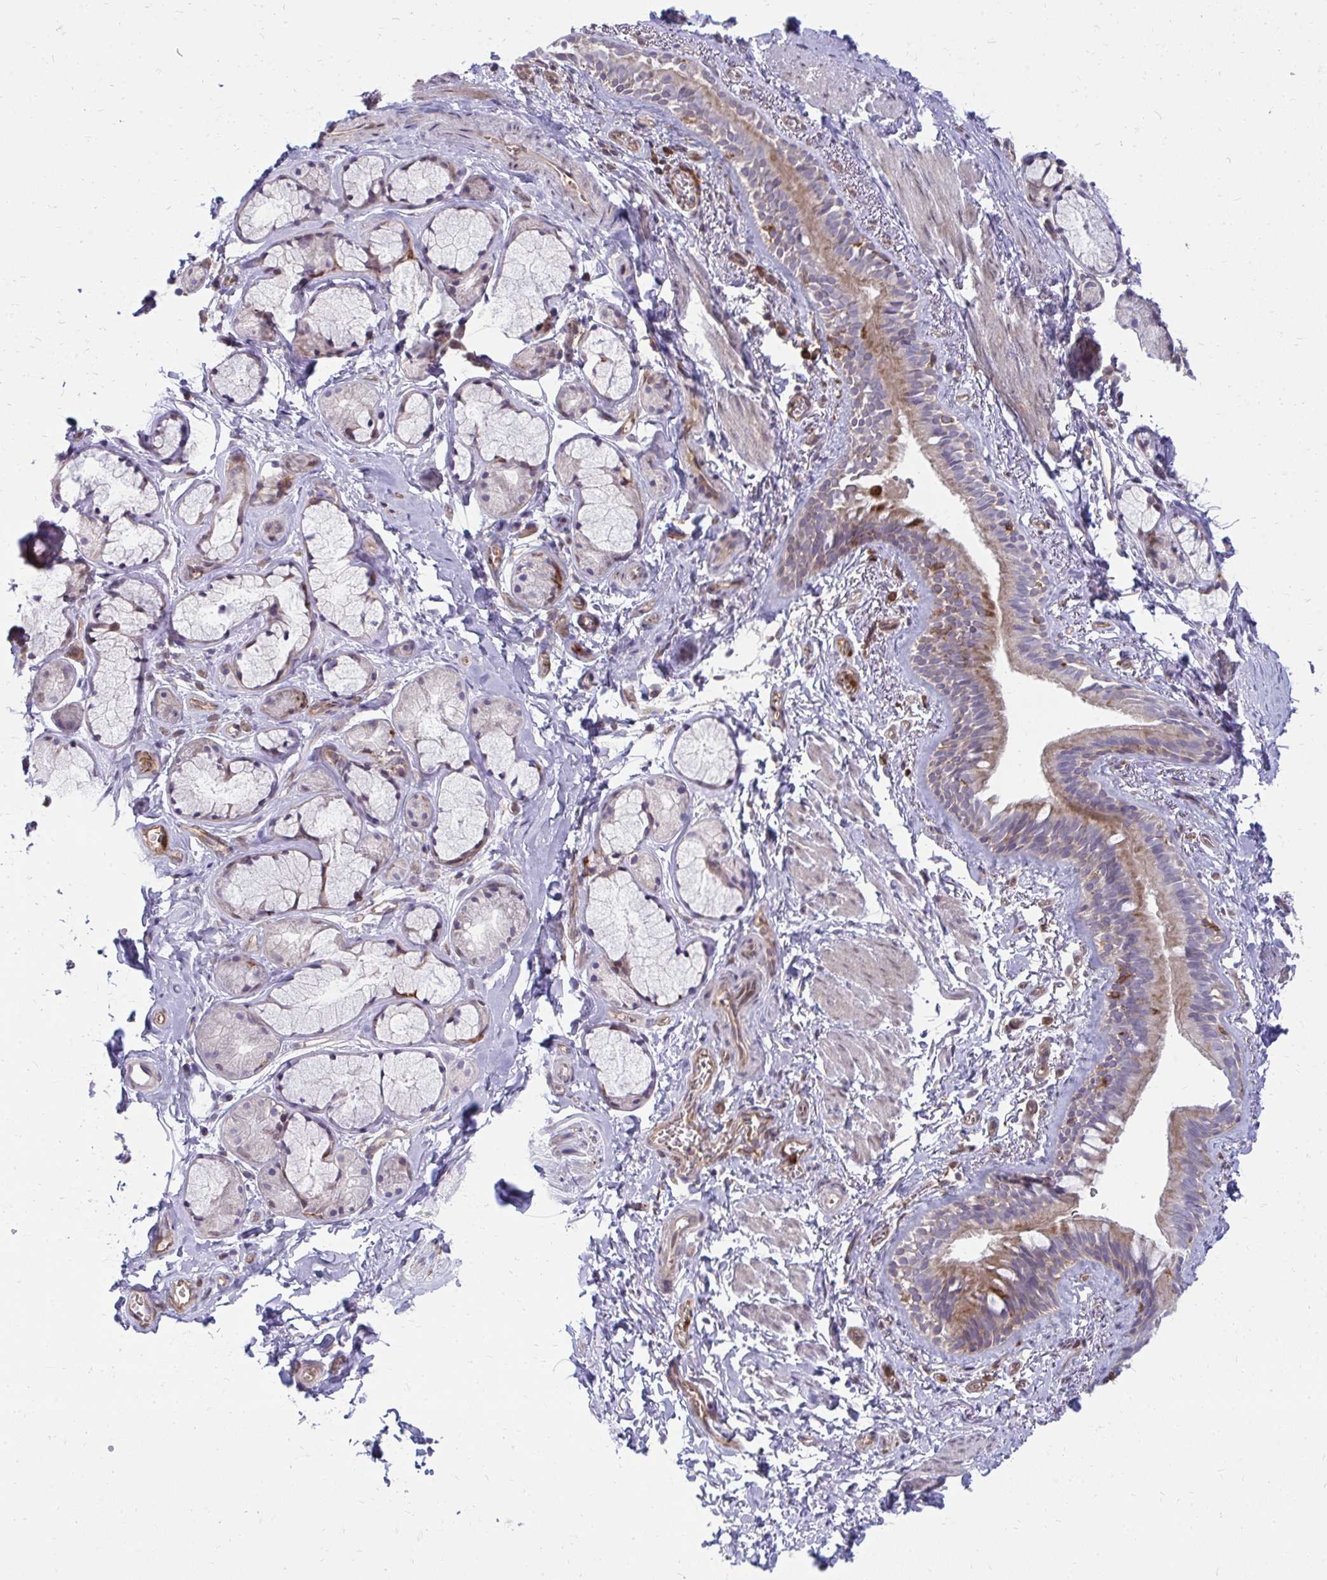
{"staining": {"intensity": "weak", "quantity": "25%-75%", "location": "cytoplasmic/membranous"}, "tissue": "bronchus", "cell_type": "Respiratory epithelial cells", "image_type": "normal", "snomed": [{"axis": "morphology", "description": "Normal tissue, NOS"}, {"axis": "topography", "description": "Cartilage tissue"}, {"axis": "topography", "description": "Bronchus"}, {"axis": "topography", "description": "Peripheral nerve tissue"}], "caption": "IHC image of normal human bronchus stained for a protein (brown), which shows low levels of weak cytoplasmic/membranous staining in approximately 25%-75% of respiratory epithelial cells.", "gene": "ASAP1", "patient": {"sex": "female", "age": 59}}